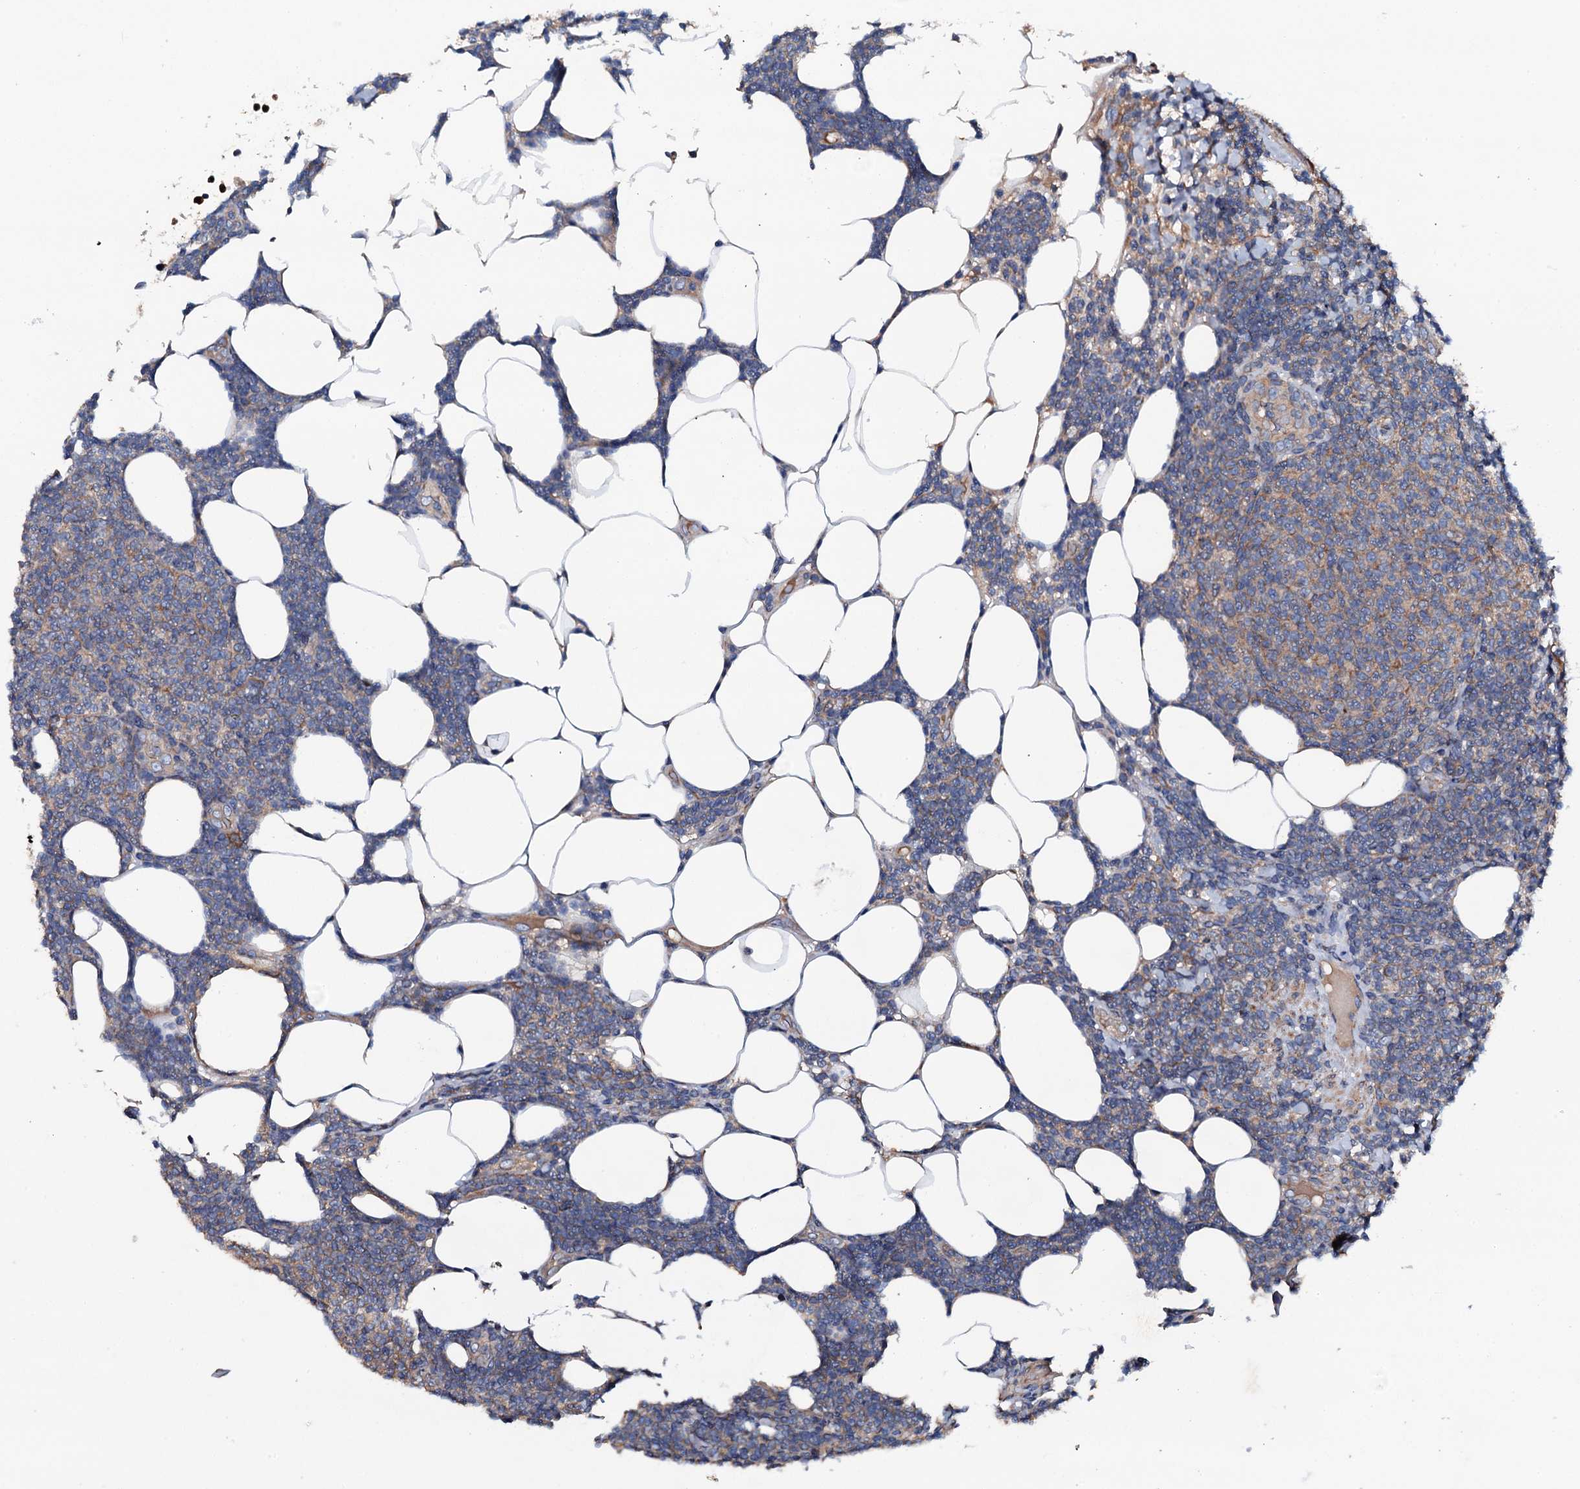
{"staining": {"intensity": "weak", "quantity": "25%-75%", "location": "cytoplasmic/membranous"}, "tissue": "lymphoma", "cell_type": "Tumor cells", "image_type": "cancer", "snomed": [{"axis": "morphology", "description": "Malignant lymphoma, non-Hodgkin's type, Low grade"}, {"axis": "topography", "description": "Lymph node"}], "caption": "Immunohistochemistry (IHC) of human lymphoma exhibits low levels of weak cytoplasmic/membranous positivity in approximately 25%-75% of tumor cells.", "gene": "NEK1", "patient": {"sex": "male", "age": 66}}